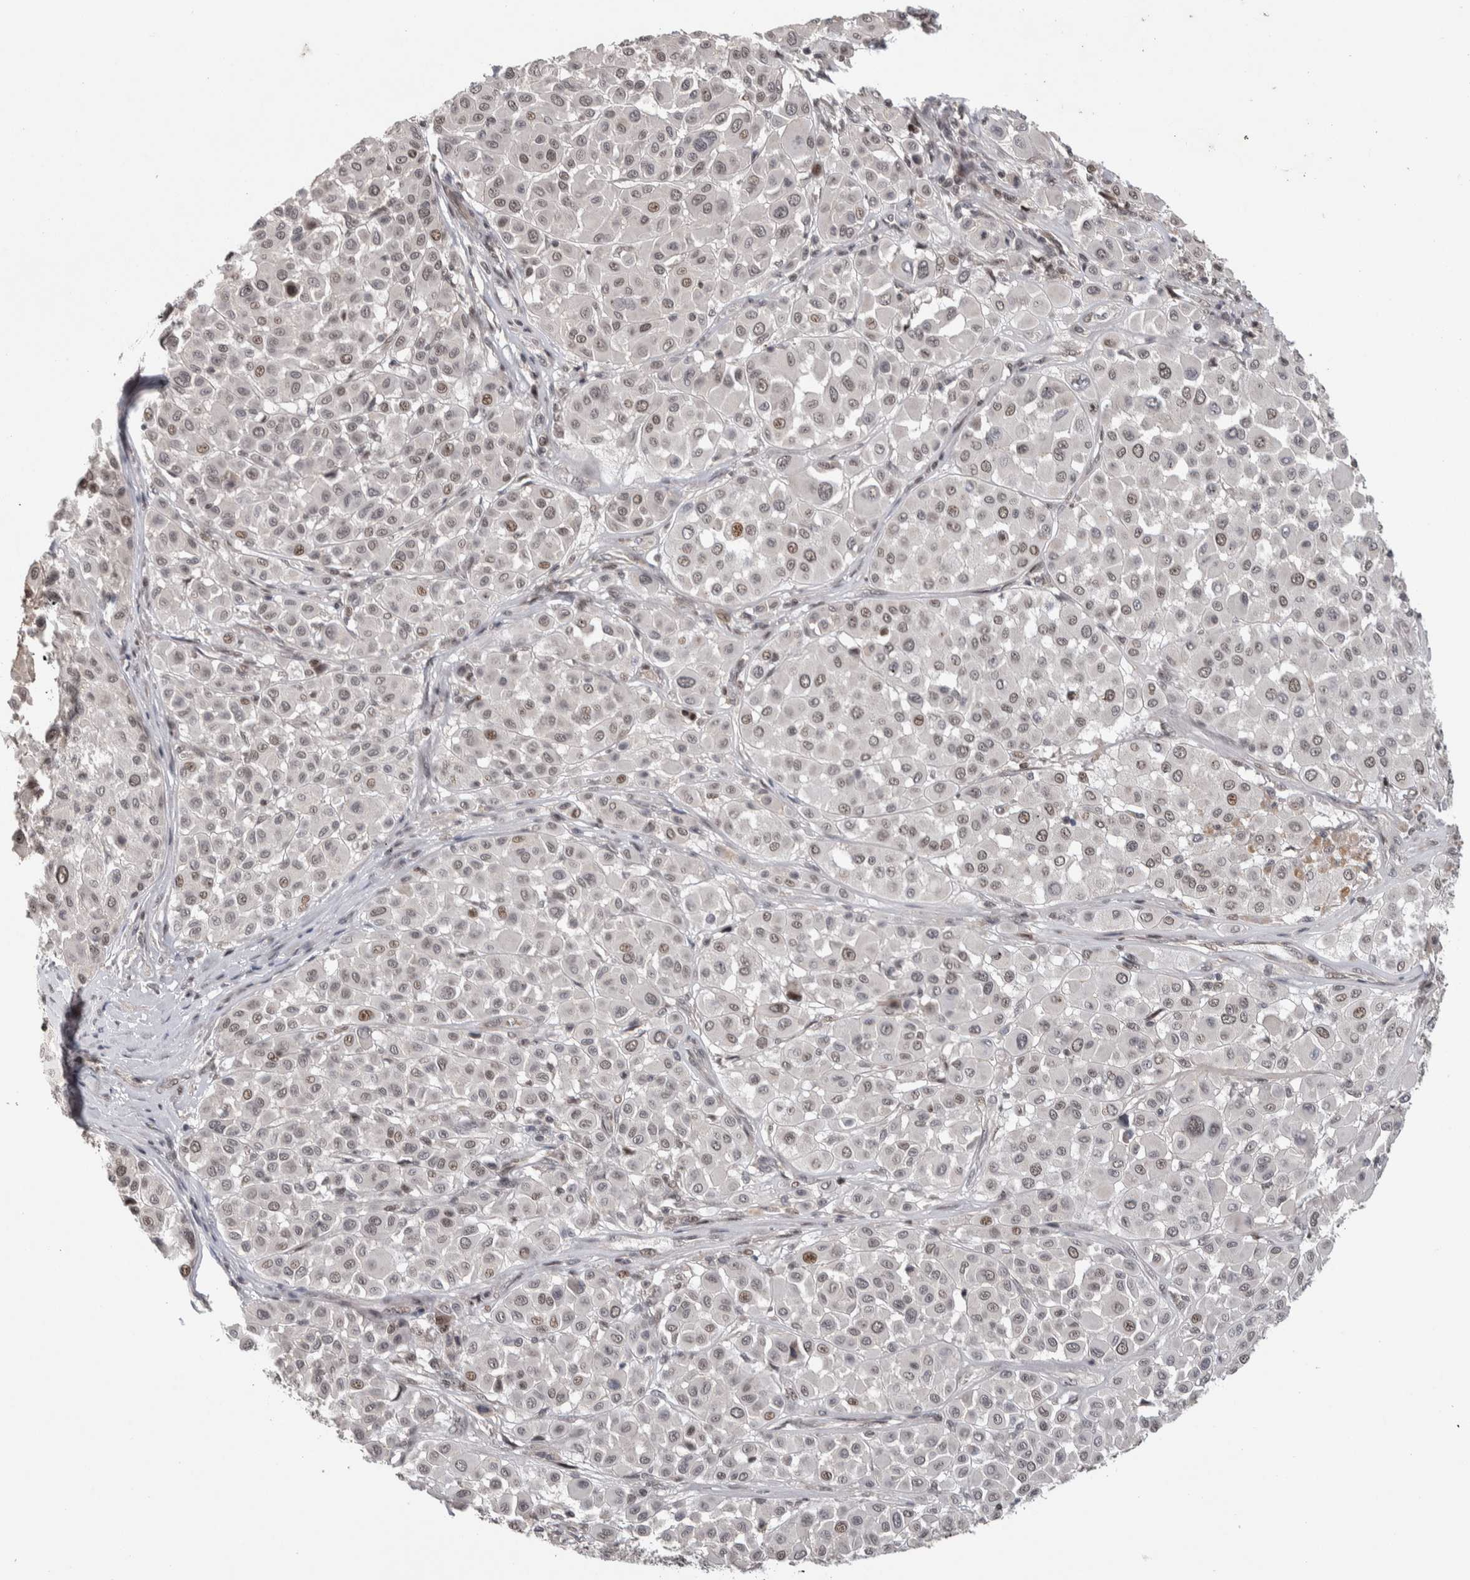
{"staining": {"intensity": "weak", "quantity": "25%-75%", "location": "nuclear"}, "tissue": "melanoma", "cell_type": "Tumor cells", "image_type": "cancer", "snomed": [{"axis": "morphology", "description": "Malignant melanoma, Metastatic site"}, {"axis": "topography", "description": "Soft tissue"}], "caption": "Tumor cells show weak nuclear expression in approximately 25%-75% of cells in malignant melanoma (metastatic site). (Brightfield microscopy of DAB IHC at high magnification).", "gene": "ZNF592", "patient": {"sex": "male", "age": 41}}